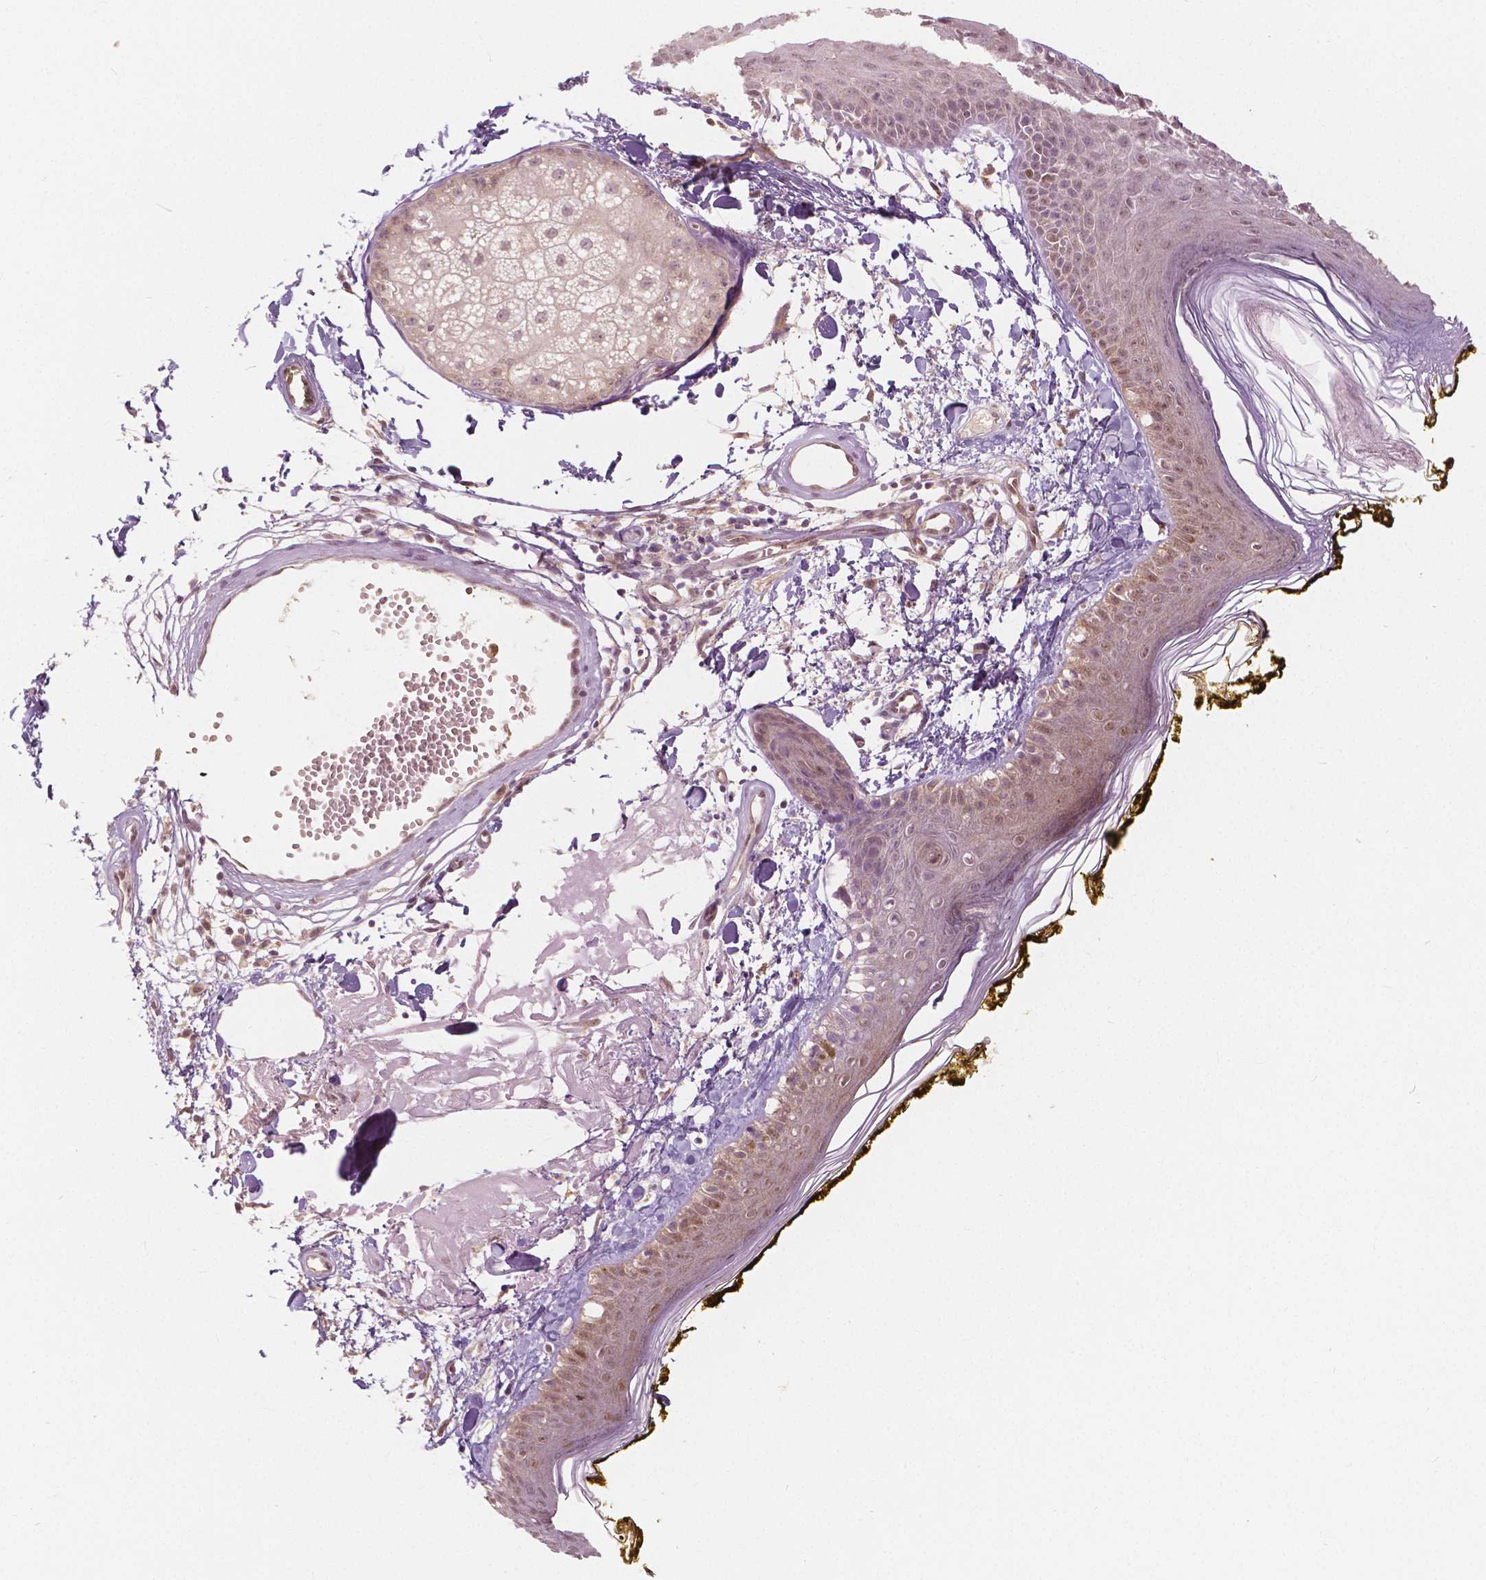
{"staining": {"intensity": "weak", "quantity": "25%-75%", "location": "cytoplasmic/membranous"}, "tissue": "skin", "cell_type": "Fibroblasts", "image_type": "normal", "snomed": [{"axis": "morphology", "description": "Normal tissue, NOS"}, {"axis": "topography", "description": "Skin"}], "caption": "DAB (3,3'-diaminobenzidine) immunohistochemical staining of unremarkable human skin demonstrates weak cytoplasmic/membranous protein expression in about 25%-75% of fibroblasts. (brown staining indicates protein expression, while blue staining denotes nuclei).", "gene": "NAPRT", "patient": {"sex": "male", "age": 76}}